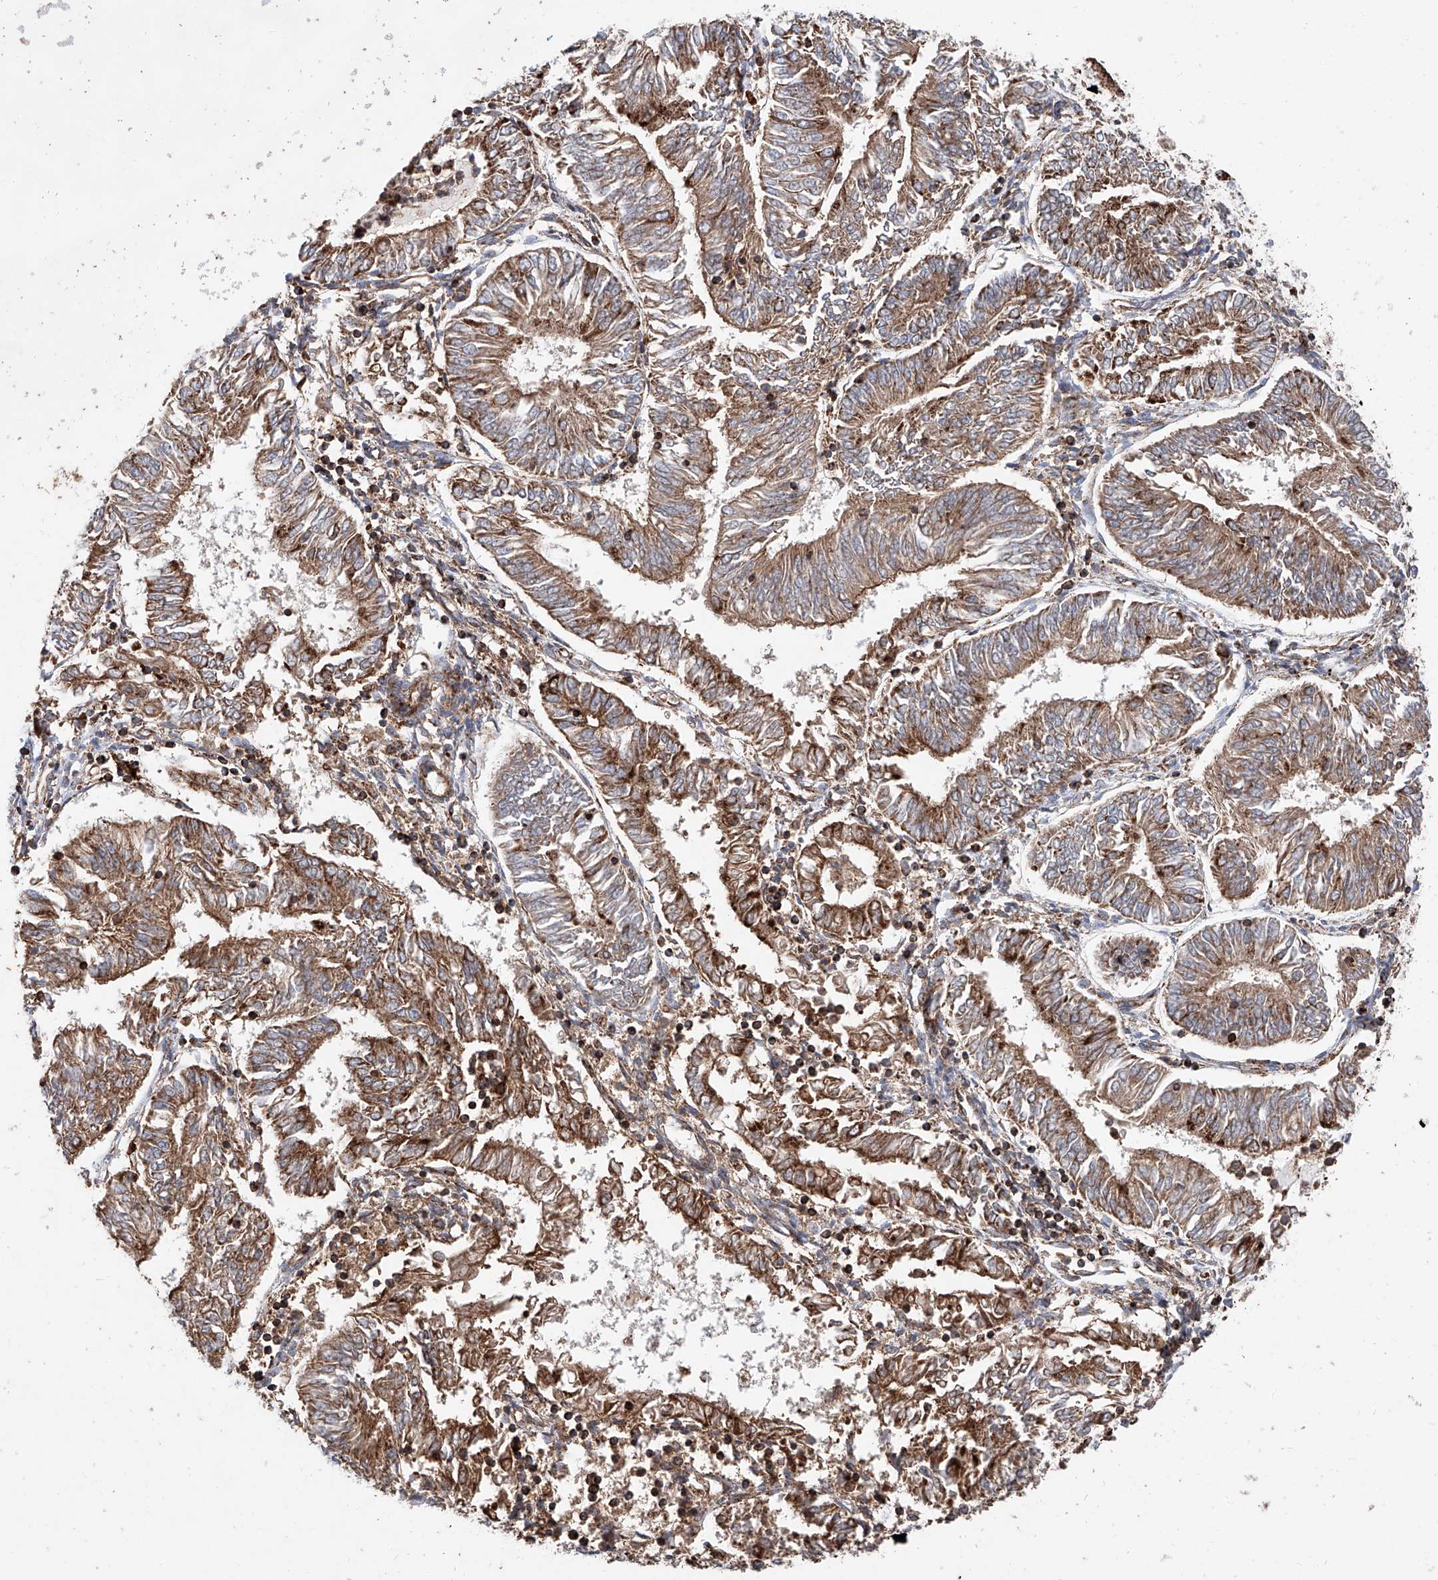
{"staining": {"intensity": "moderate", "quantity": ">75%", "location": "cytoplasmic/membranous"}, "tissue": "endometrial cancer", "cell_type": "Tumor cells", "image_type": "cancer", "snomed": [{"axis": "morphology", "description": "Adenocarcinoma, NOS"}, {"axis": "topography", "description": "Endometrium"}], "caption": "Immunohistochemical staining of adenocarcinoma (endometrial) demonstrates medium levels of moderate cytoplasmic/membranous protein positivity in about >75% of tumor cells. The staining was performed using DAB (3,3'-diaminobenzidine) to visualize the protein expression in brown, while the nuclei were stained in blue with hematoxylin (Magnification: 20x).", "gene": "PISD", "patient": {"sex": "female", "age": 58}}